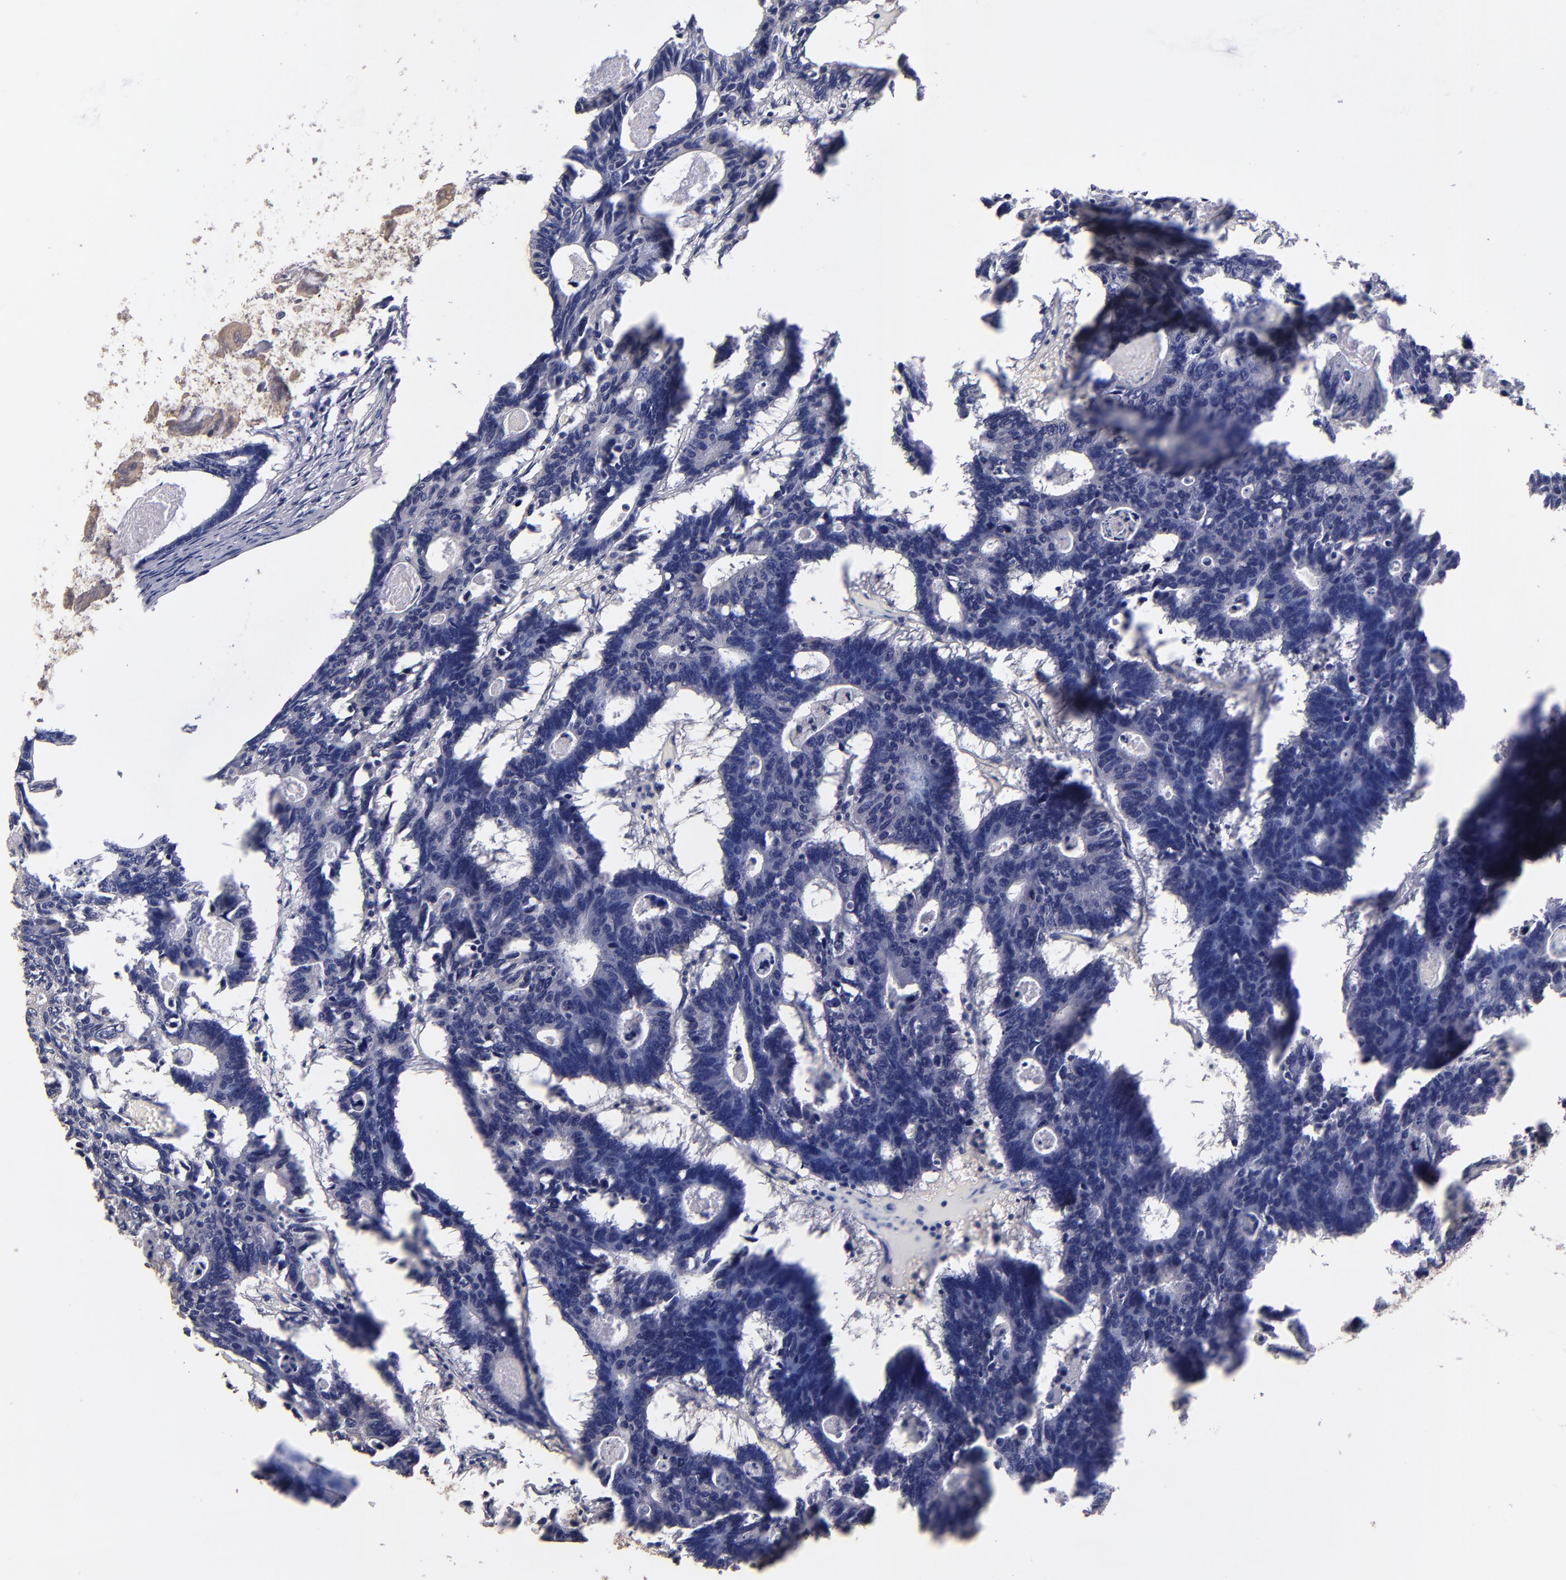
{"staining": {"intensity": "negative", "quantity": "none", "location": "none"}, "tissue": "colorectal cancer", "cell_type": "Tumor cells", "image_type": "cancer", "snomed": [{"axis": "morphology", "description": "Adenocarcinoma, NOS"}, {"axis": "topography", "description": "Colon"}], "caption": "DAB (3,3'-diaminobenzidine) immunohistochemical staining of colorectal cancer reveals no significant staining in tumor cells.", "gene": "GNAZ", "patient": {"sex": "female", "age": 55}}